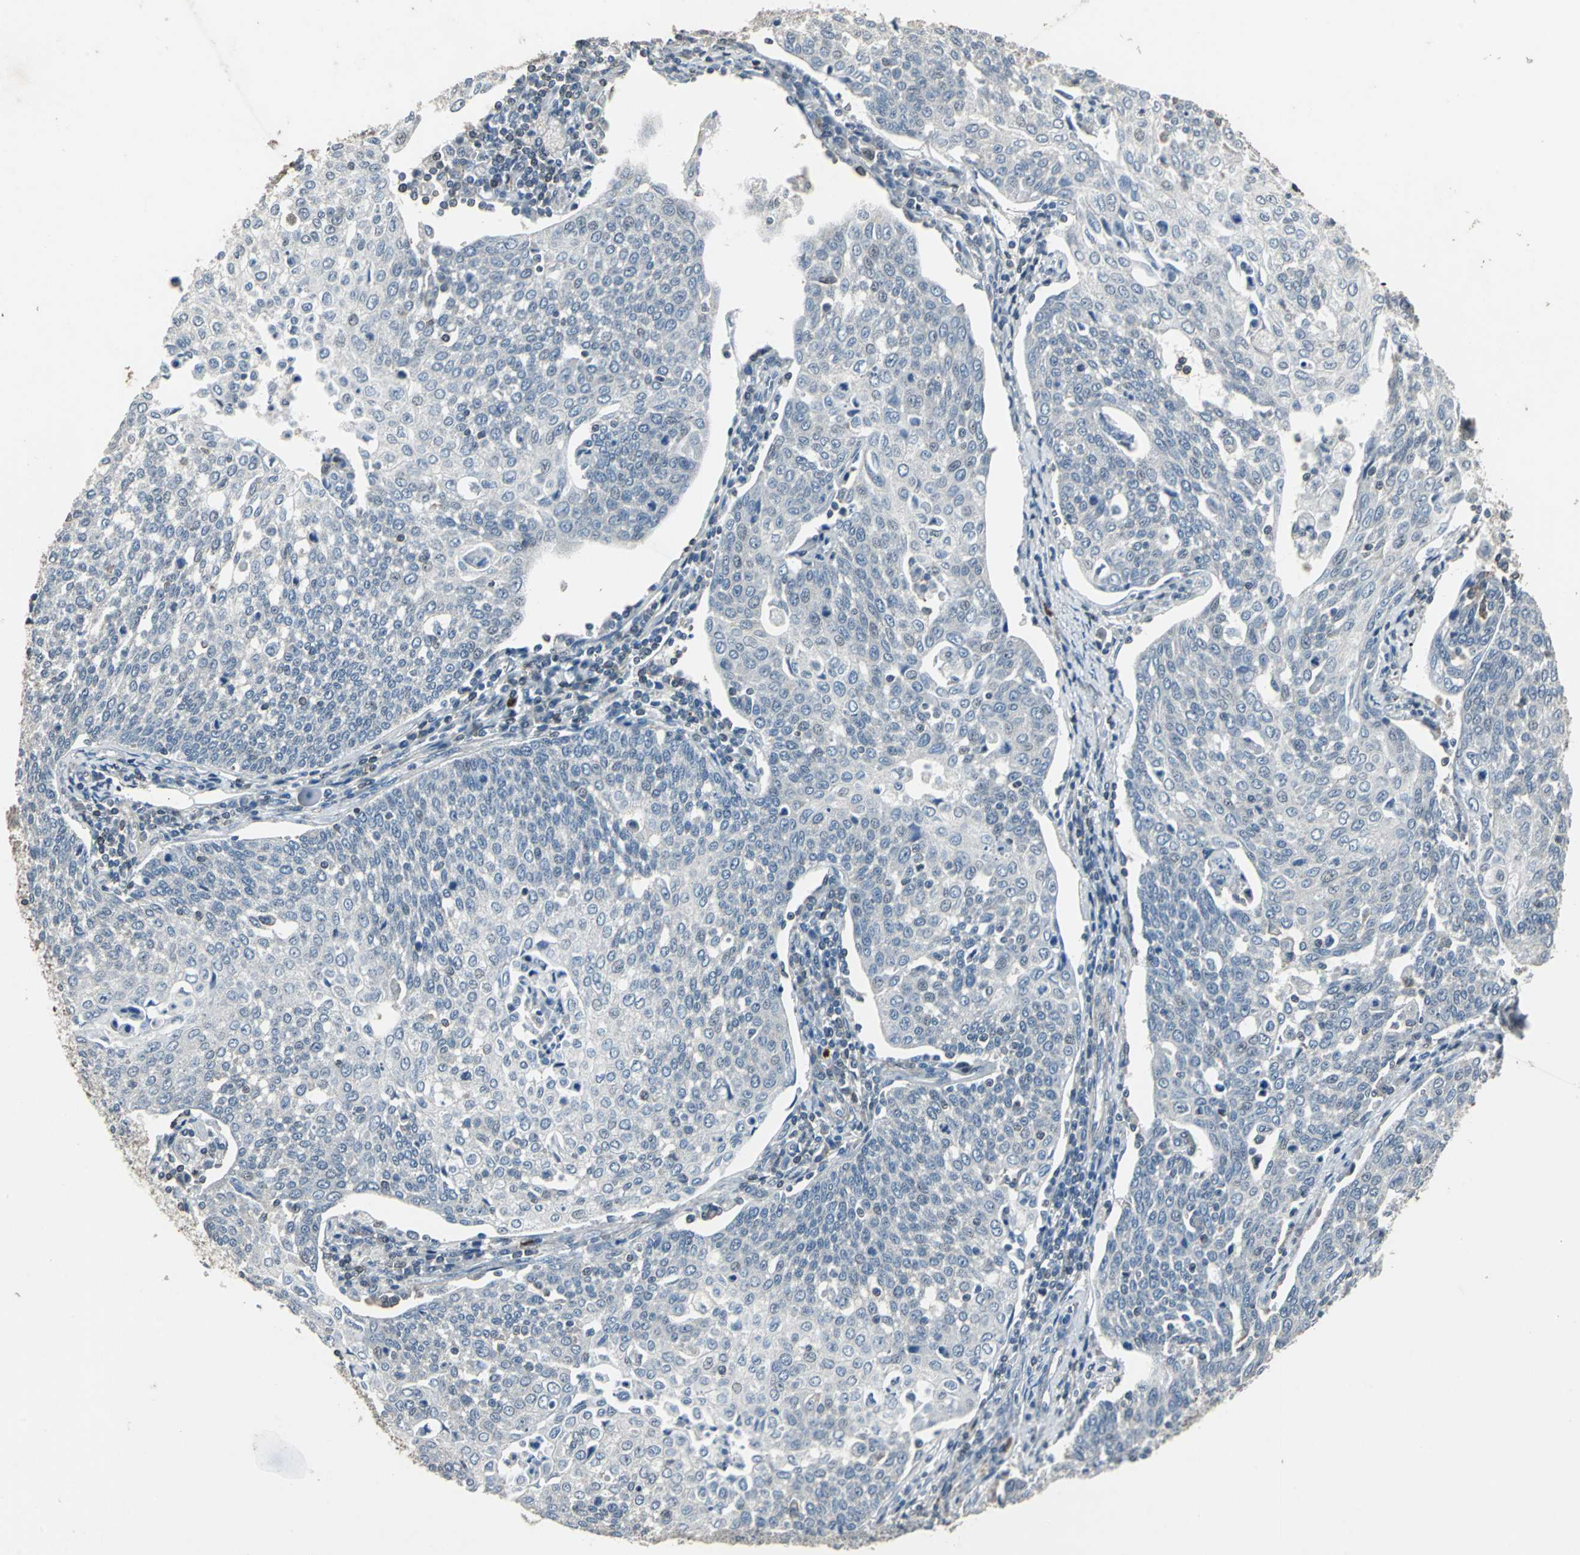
{"staining": {"intensity": "negative", "quantity": "none", "location": "none"}, "tissue": "cervical cancer", "cell_type": "Tumor cells", "image_type": "cancer", "snomed": [{"axis": "morphology", "description": "Squamous cell carcinoma, NOS"}, {"axis": "topography", "description": "Cervix"}], "caption": "Immunohistochemistry photomicrograph of human cervical cancer stained for a protein (brown), which reveals no staining in tumor cells.", "gene": "DNAJB4", "patient": {"sex": "female", "age": 34}}